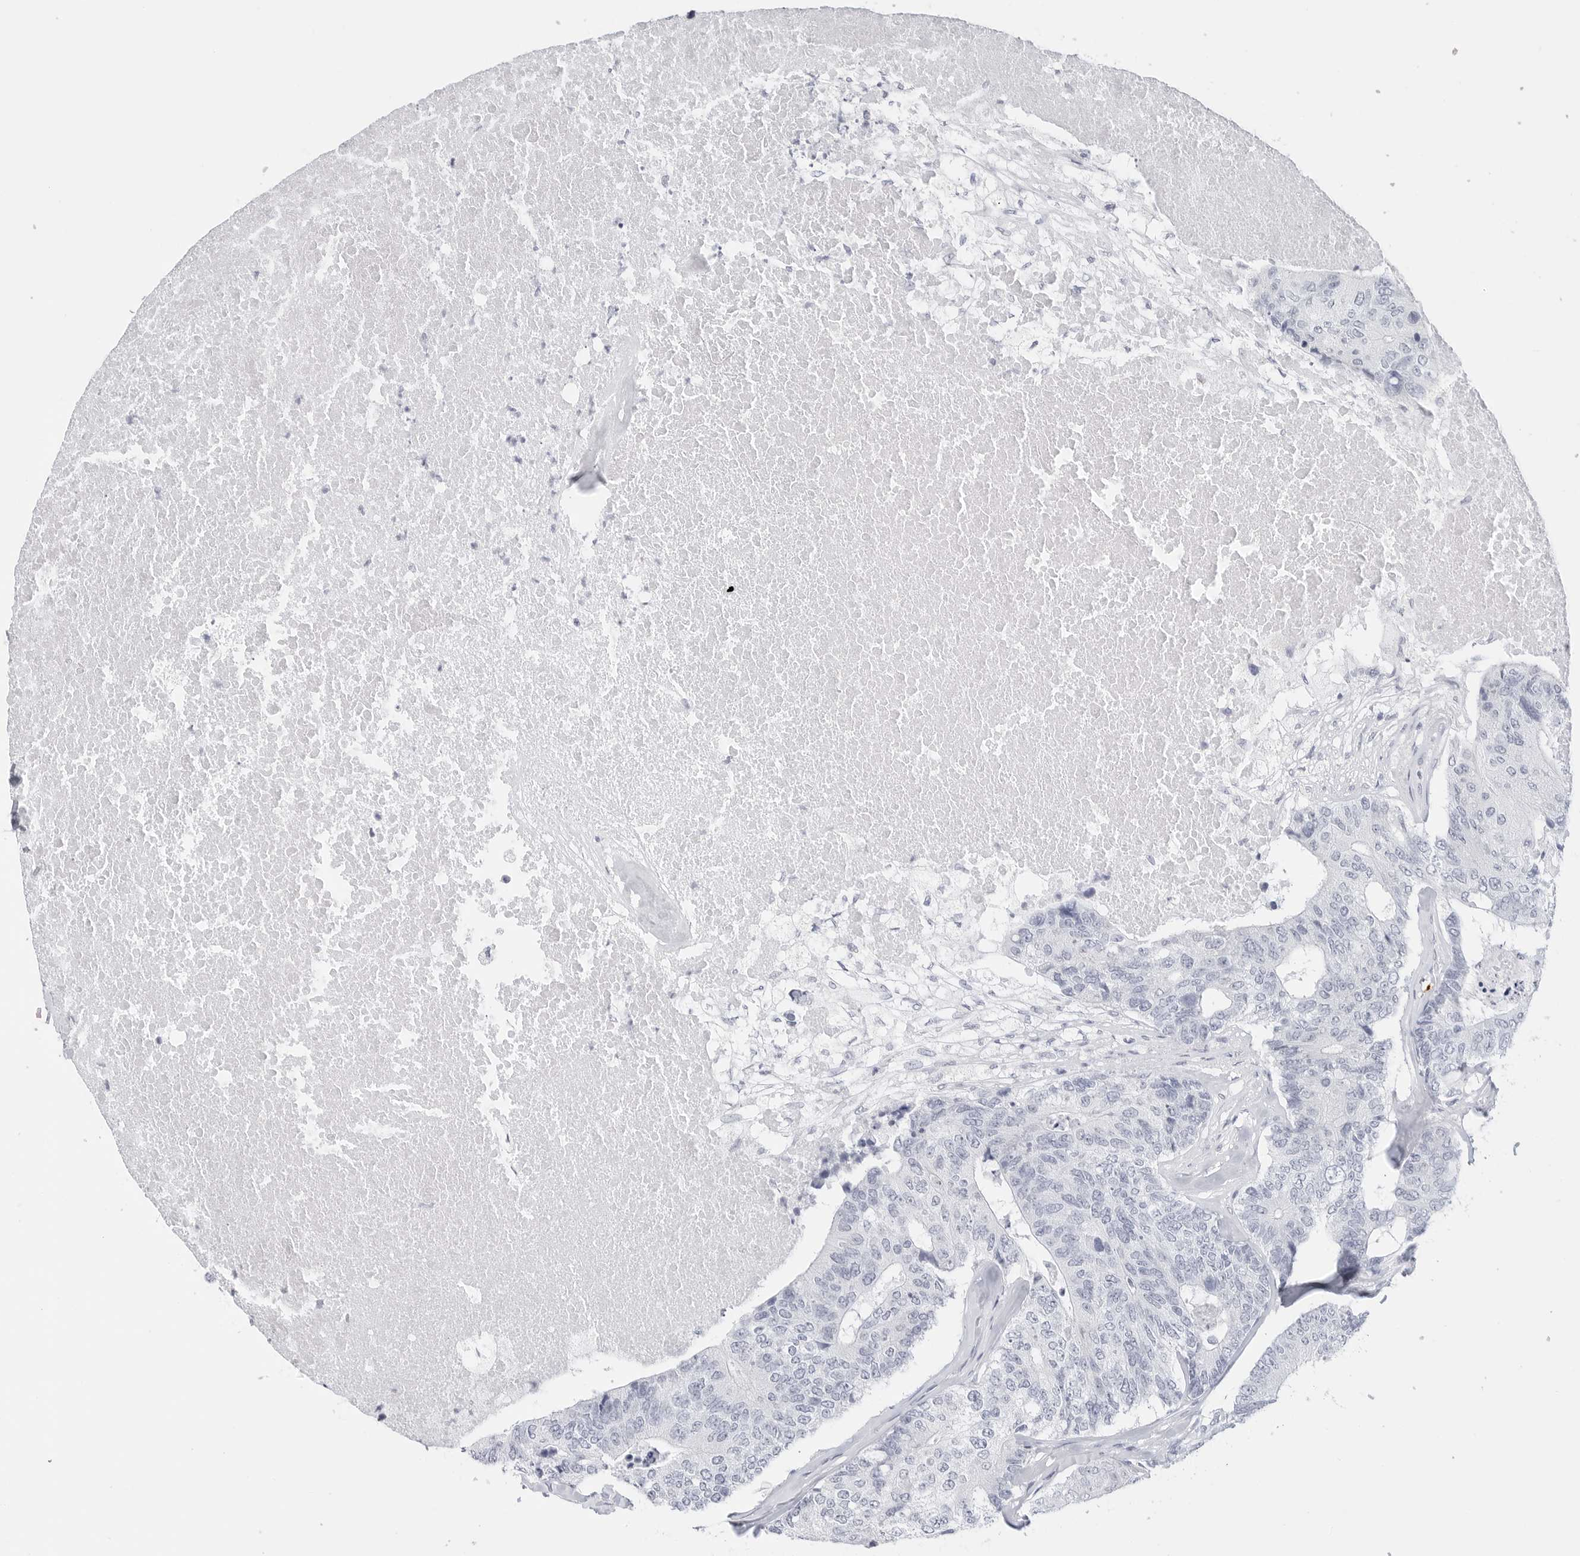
{"staining": {"intensity": "negative", "quantity": "none", "location": "none"}, "tissue": "colorectal cancer", "cell_type": "Tumor cells", "image_type": "cancer", "snomed": [{"axis": "morphology", "description": "Adenocarcinoma, NOS"}, {"axis": "topography", "description": "Colon"}], "caption": "Tumor cells show no significant staining in adenocarcinoma (colorectal).", "gene": "HSPB7", "patient": {"sex": "female", "age": 67}}